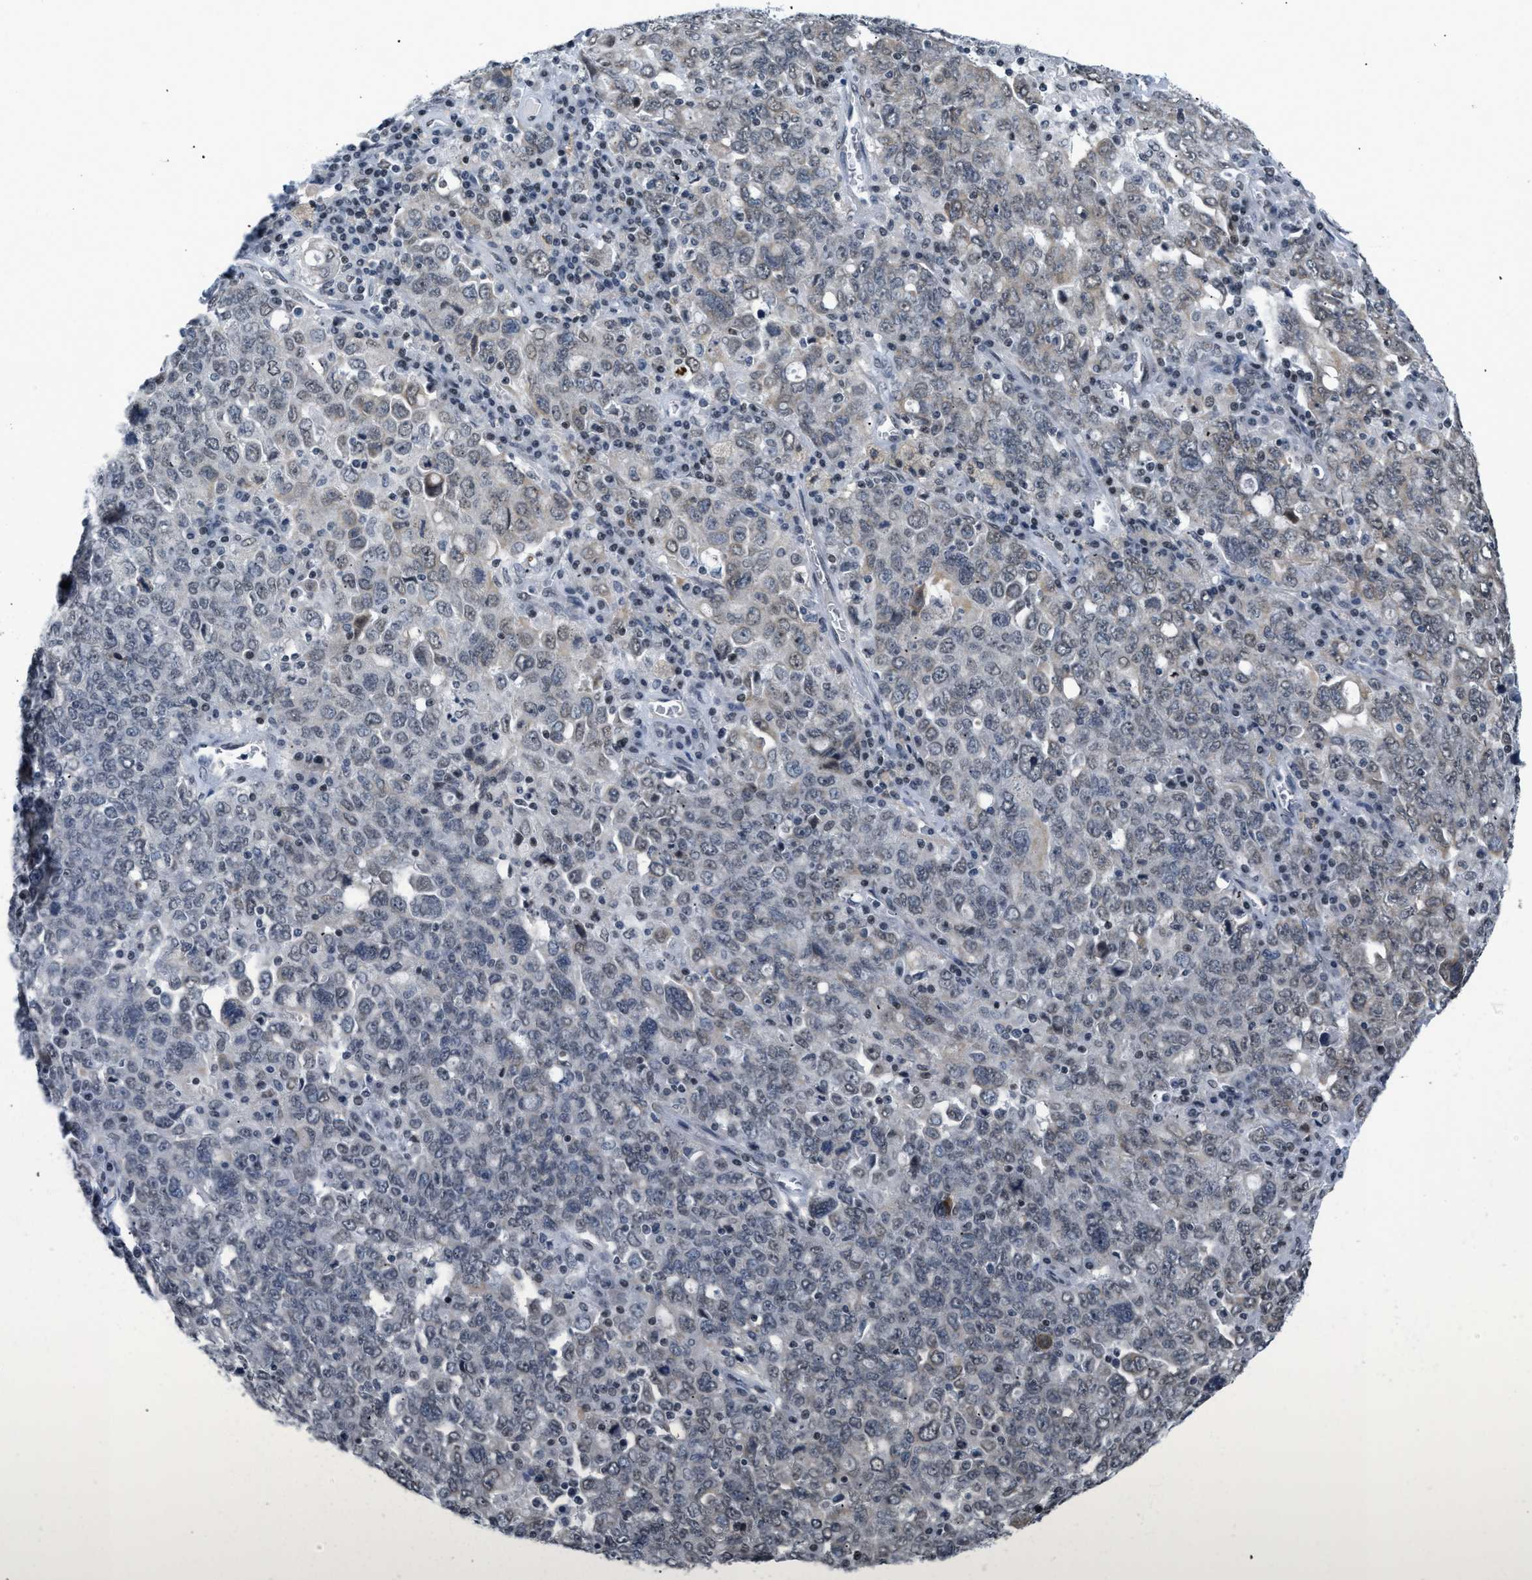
{"staining": {"intensity": "weak", "quantity": "<25%", "location": "cytoplasmic/membranous,nuclear"}, "tissue": "ovarian cancer", "cell_type": "Tumor cells", "image_type": "cancer", "snomed": [{"axis": "morphology", "description": "Carcinoma, endometroid"}, {"axis": "topography", "description": "Ovary"}], "caption": "IHC image of neoplastic tissue: human ovarian cancer (endometroid carcinoma) stained with DAB shows no significant protein expression in tumor cells.", "gene": "RAF1", "patient": {"sex": "female", "age": 62}}